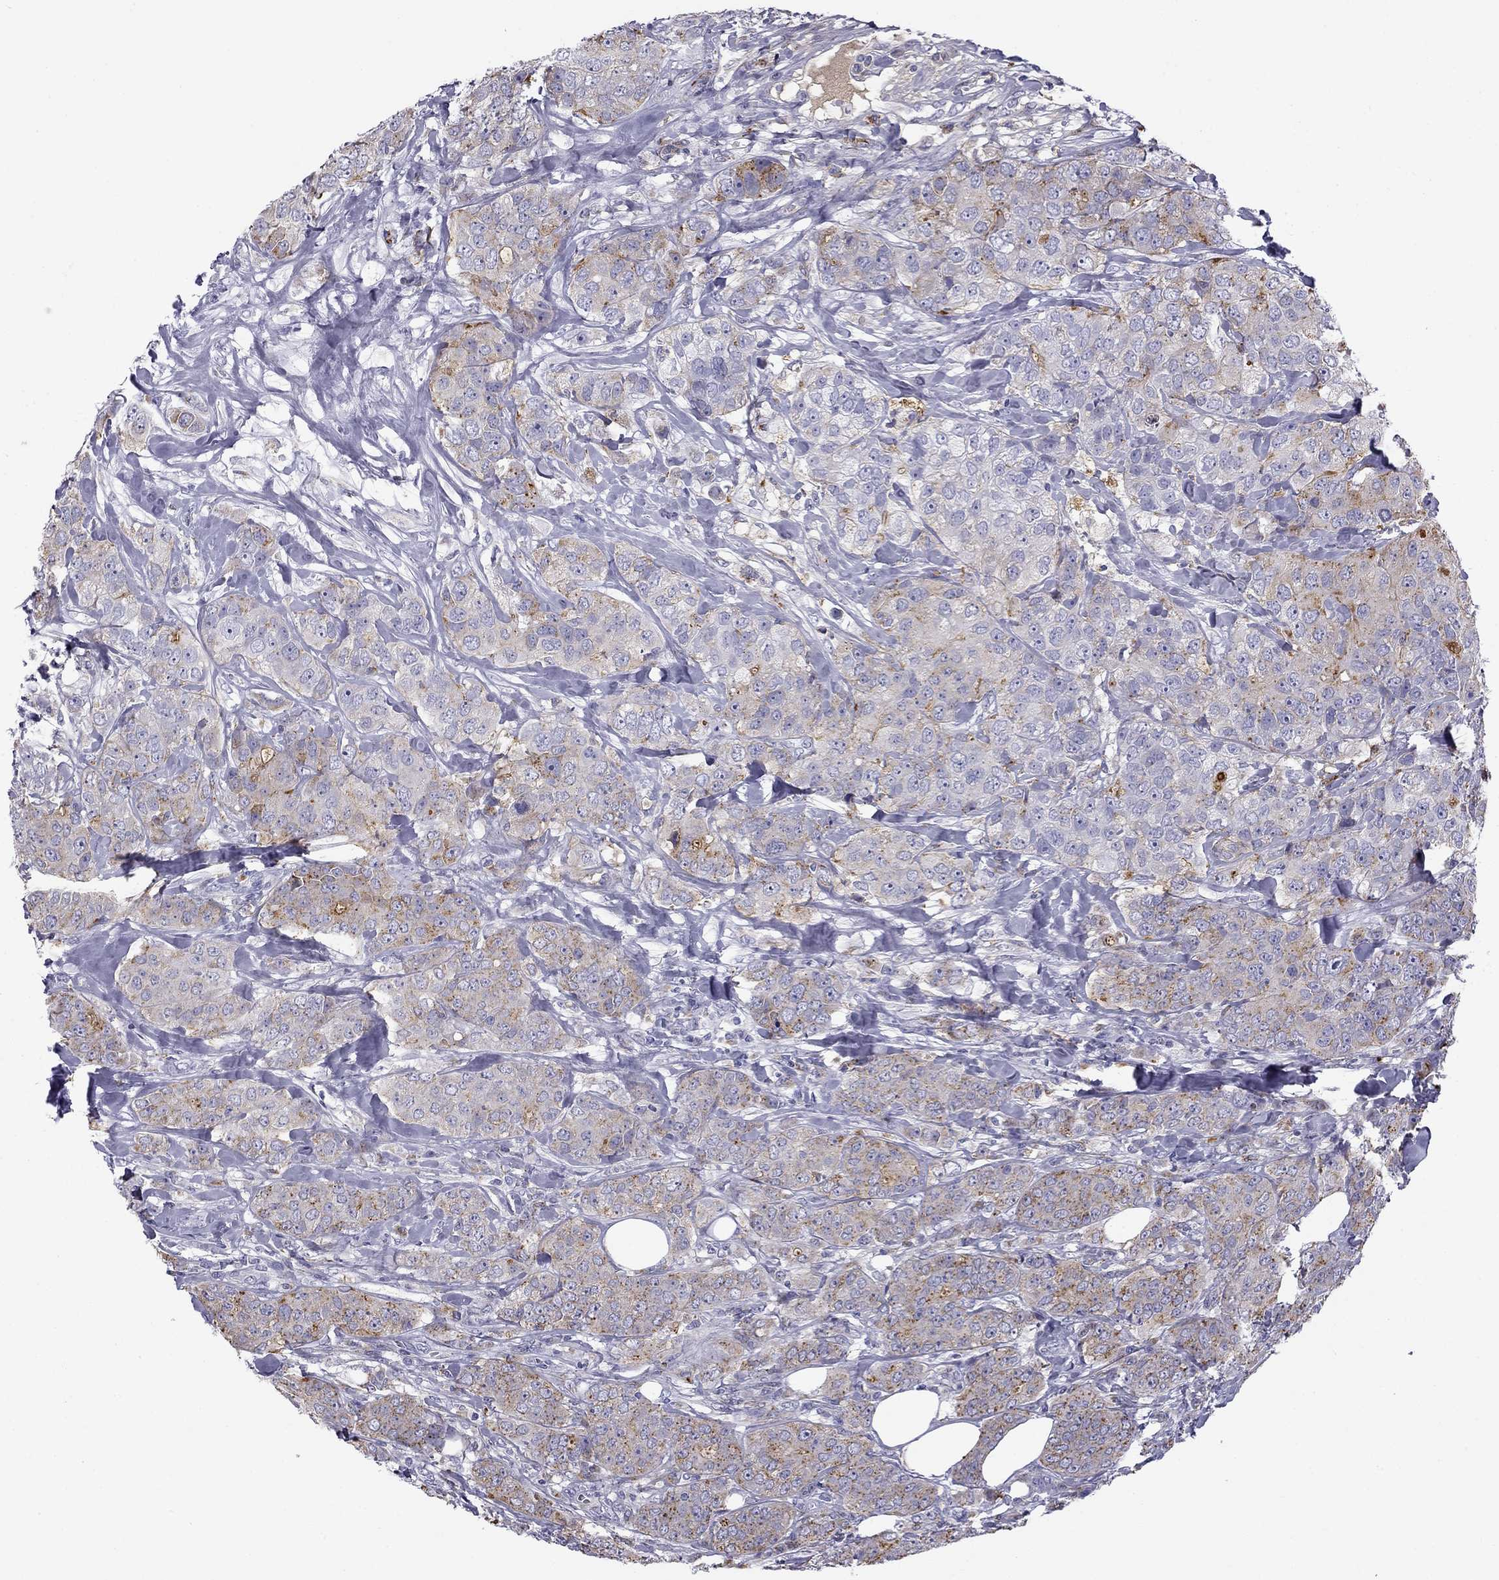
{"staining": {"intensity": "moderate", "quantity": "<25%", "location": "cytoplasmic/membranous"}, "tissue": "breast cancer", "cell_type": "Tumor cells", "image_type": "cancer", "snomed": [{"axis": "morphology", "description": "Duct carcinoma"}, {"axis": "topography", "description": "Breast"}], "caption": "High-power microscopy captured an immunohistochemistry (IHC) image of breast intraductal carcinoma, revealing moderate cytoplasmic/membranous positivity in about <25% of tumor cells. (DAB (3,3'-diaminobenzidine) IHC, brown staining for protein, blue staining for nuclei).", "gene": "CLPSL2", "patient": {"sex": "female", "age": 43}}